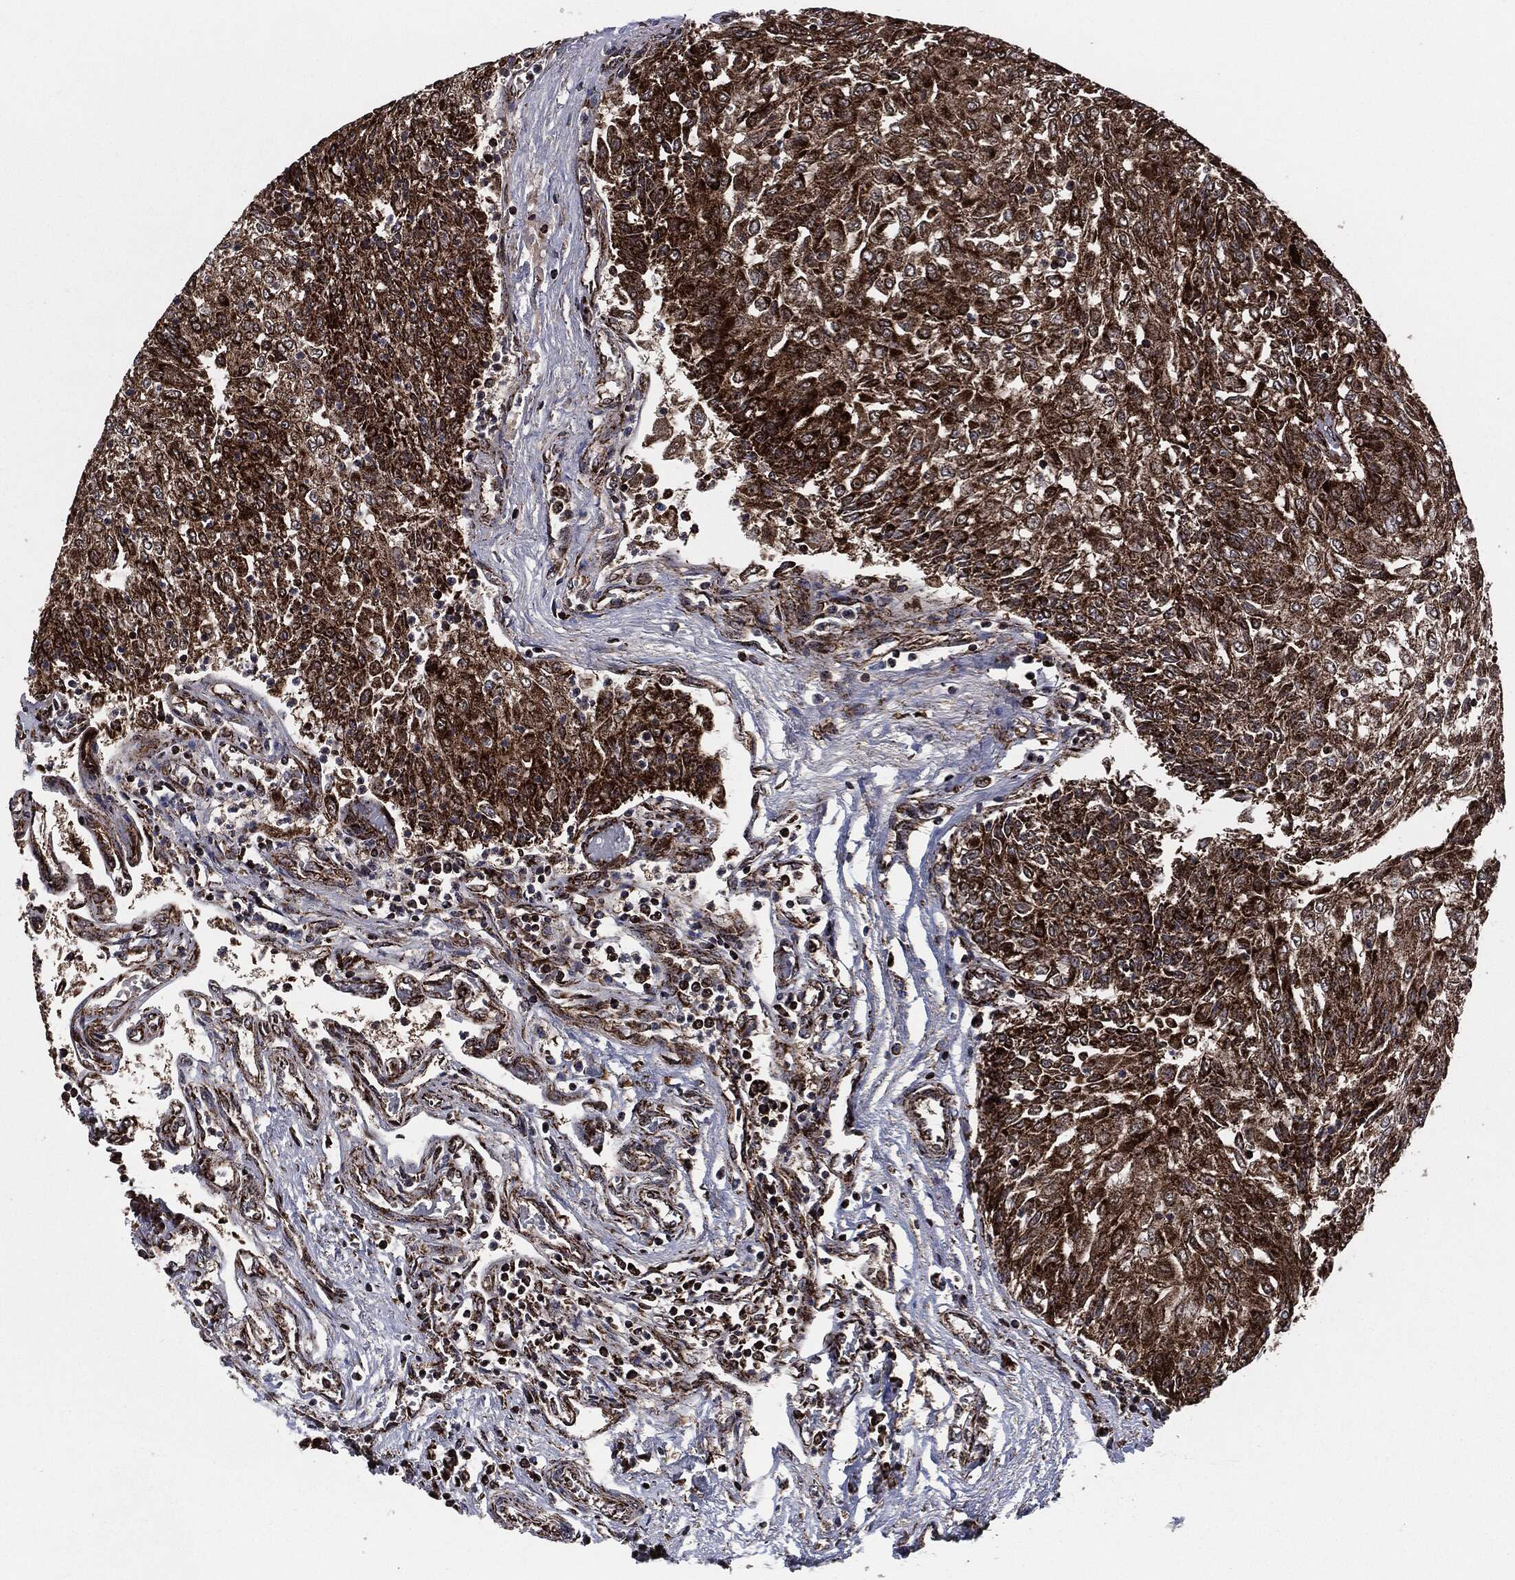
{"staining": {"intensity": "strong", "quantity": "25%-75%", "location": "cytoplasmic/membranous"}, "tissue": "urothelial cancer", "cell_type": "Tumor cells", "image_type": "cancer", "snomed": [{"axis": "morphology", "description": "Urothelial carcinoma, Low grade"}, {"axis": "topography", "description": "Urinary bladder"}], "caption": "A micrograph of urothelial carcinoma (low-grade) stained for a protein exhibits strong cytoplasmic/membranous brown staining in tumor cells.", "gene": "FH", "patient": {"sex": "male", "age": 78}}